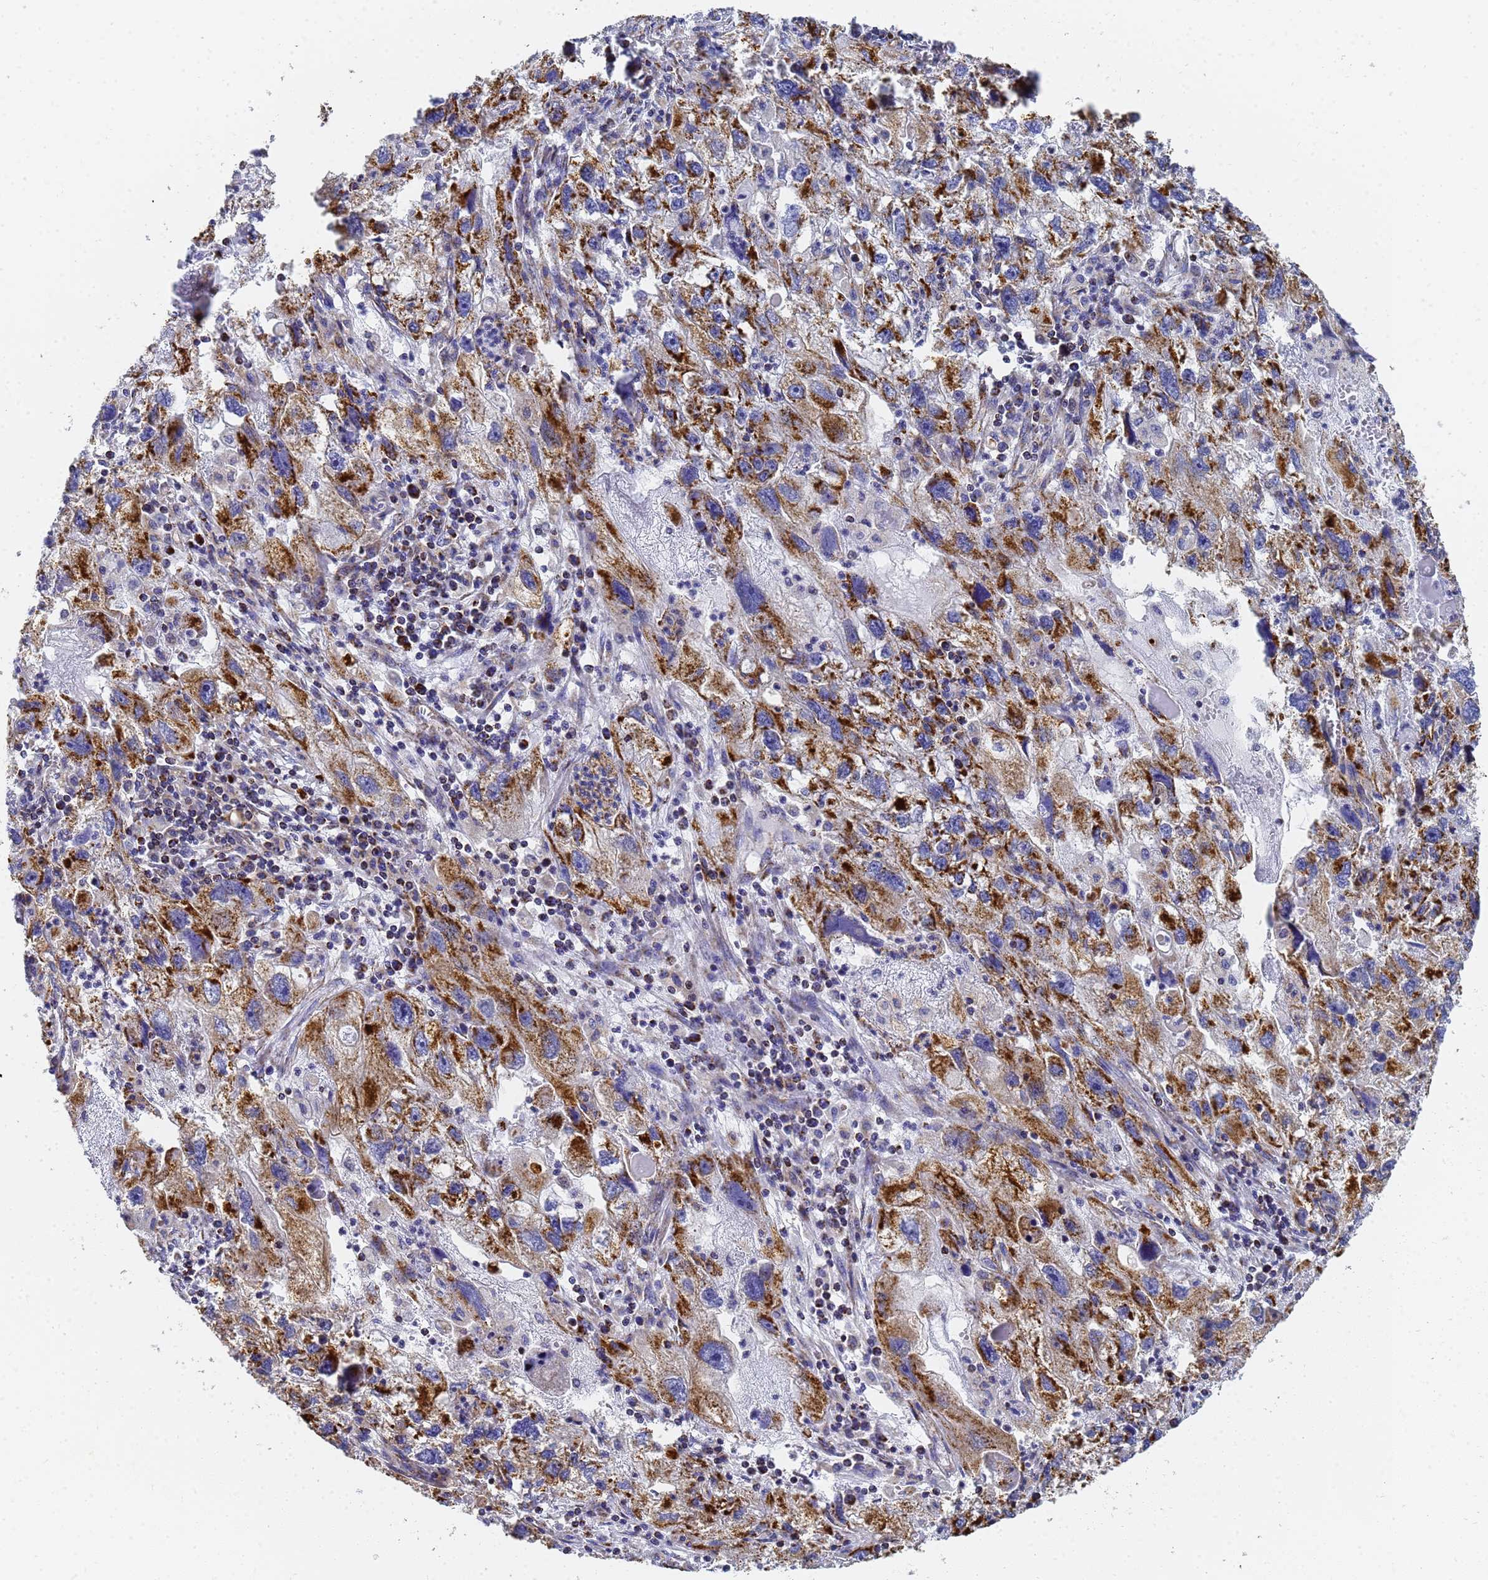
{"staining": {"intensity": "strong", "quantity": ">75%", "location": "cytoplasmic/membranous"}, "tissue": "endometrial cancer", "cell_type": "Tumor cells", "image_type": "cancer", "snomed": [{"axis": "morphology", "description": "Adenocarcinoma, NOS"}, {"axis": "topography", "description": "Endometrium"}], "caption": "Protein expression analysis of human adenocarcinoma (endometrial) reveals strong cytoplasmic/membranous positivity in about >75% of tumor cells.", "gene": "CNIH4", "patient": {"sex": "female", "age": 49}}